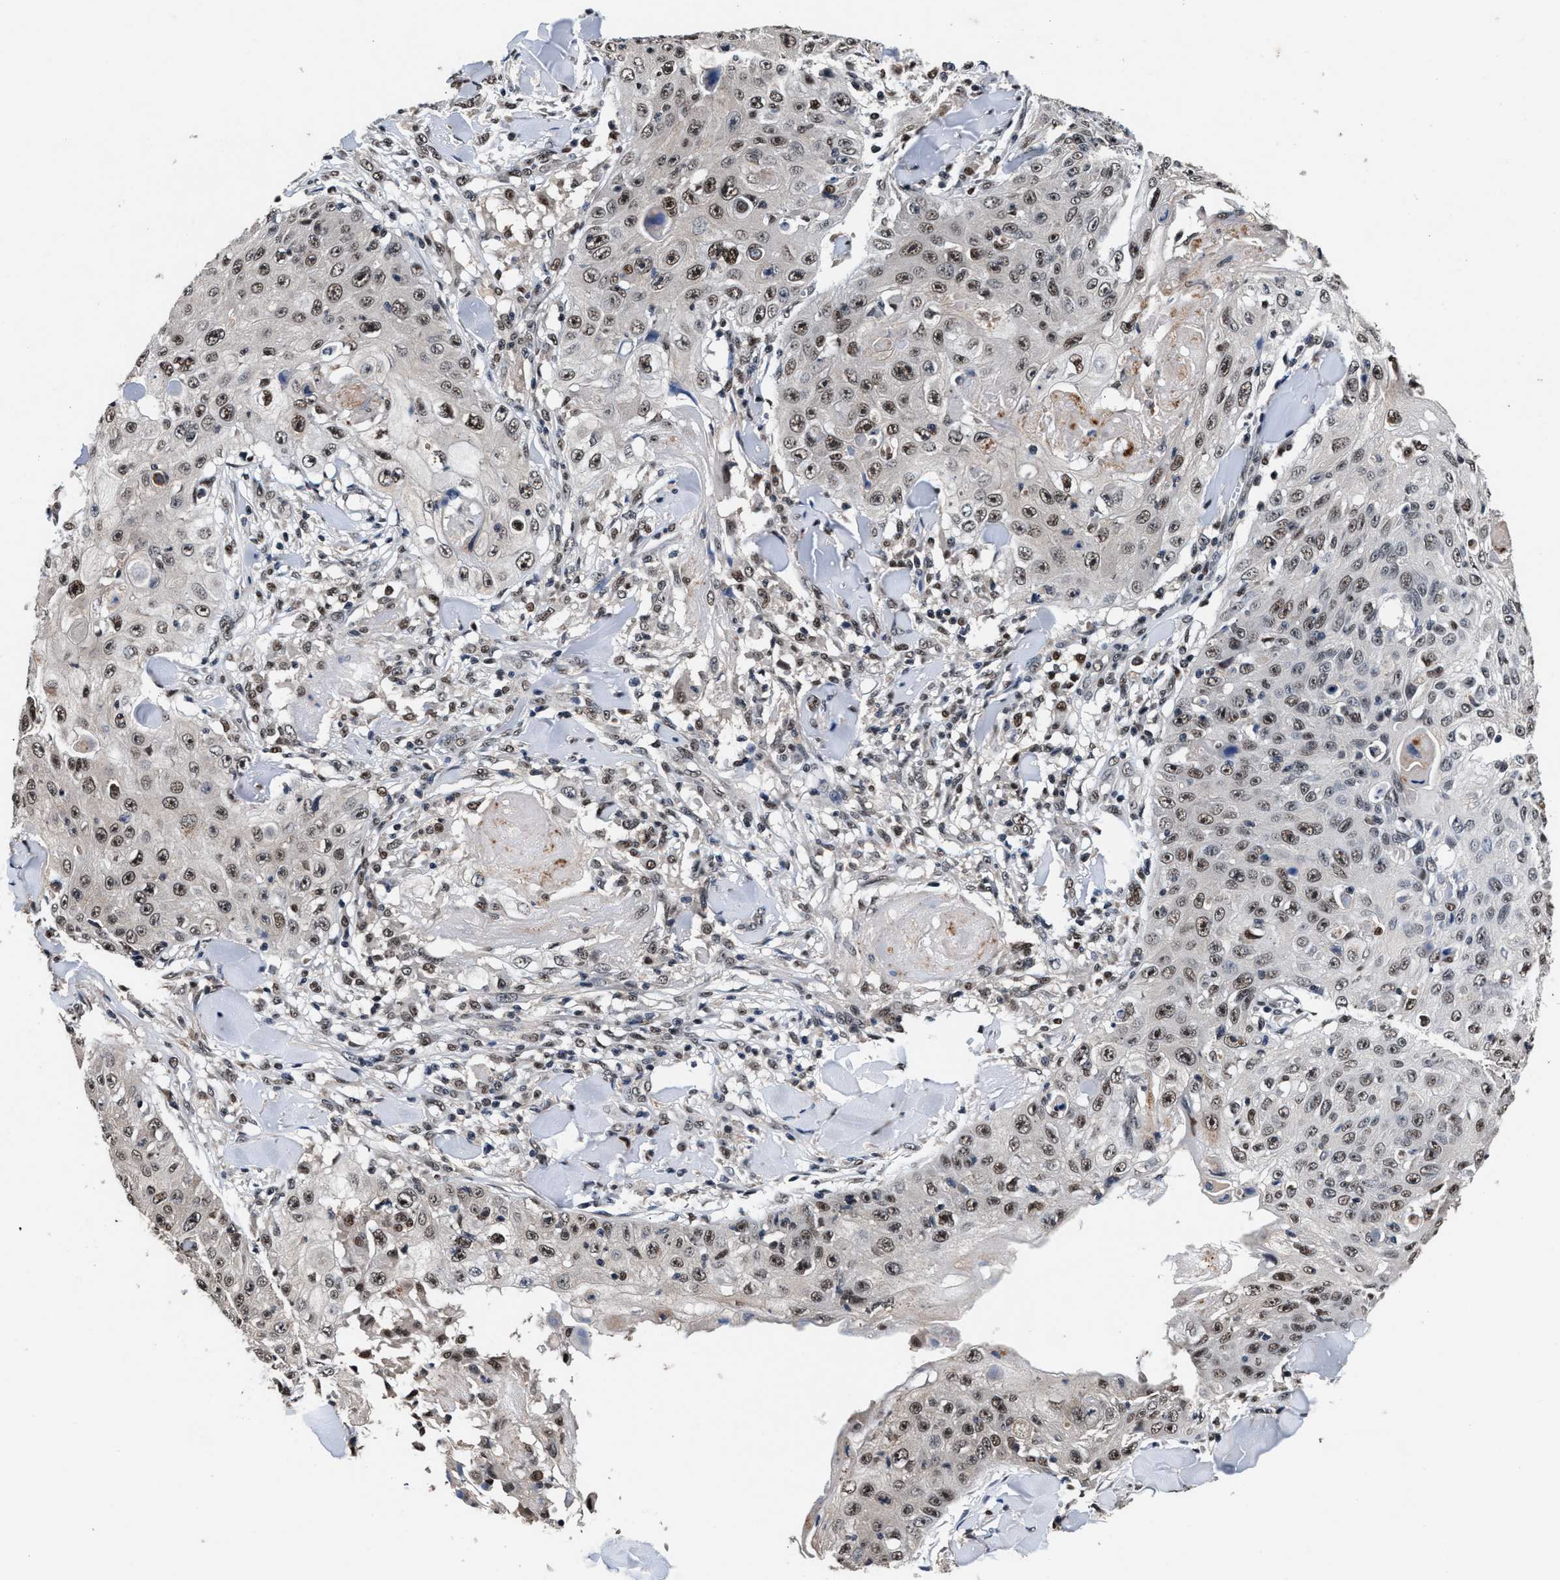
{"staining": {"intensity": "strong", "quantity": ">75%", "location": "nuclear"}, "tissue": "skin cancer", "cell_type": "Tumor cells", "image_type": "cancer", "snomed": [{"axis": "morphology", "description": "Squamous cell carcinoma, NOS"}, {"axis": "topography", "description": "Skin"}], "caption": "Squamous cell carcinoma (skin) stained with DAB (3,3'-diaminobenzidine) immunohistochemistry demonstrates high levels of strong nuclear staining in about >75% of tumor cells. The staining was performed using DAB (3,3'-diaminobenzidine) to visualize the protein expression in brown, while the nuclei were stained in blue with hematoxylin (Magnification: 20x).", "gene": "USP16", "patient": {"sex": "male", "age": 86}}